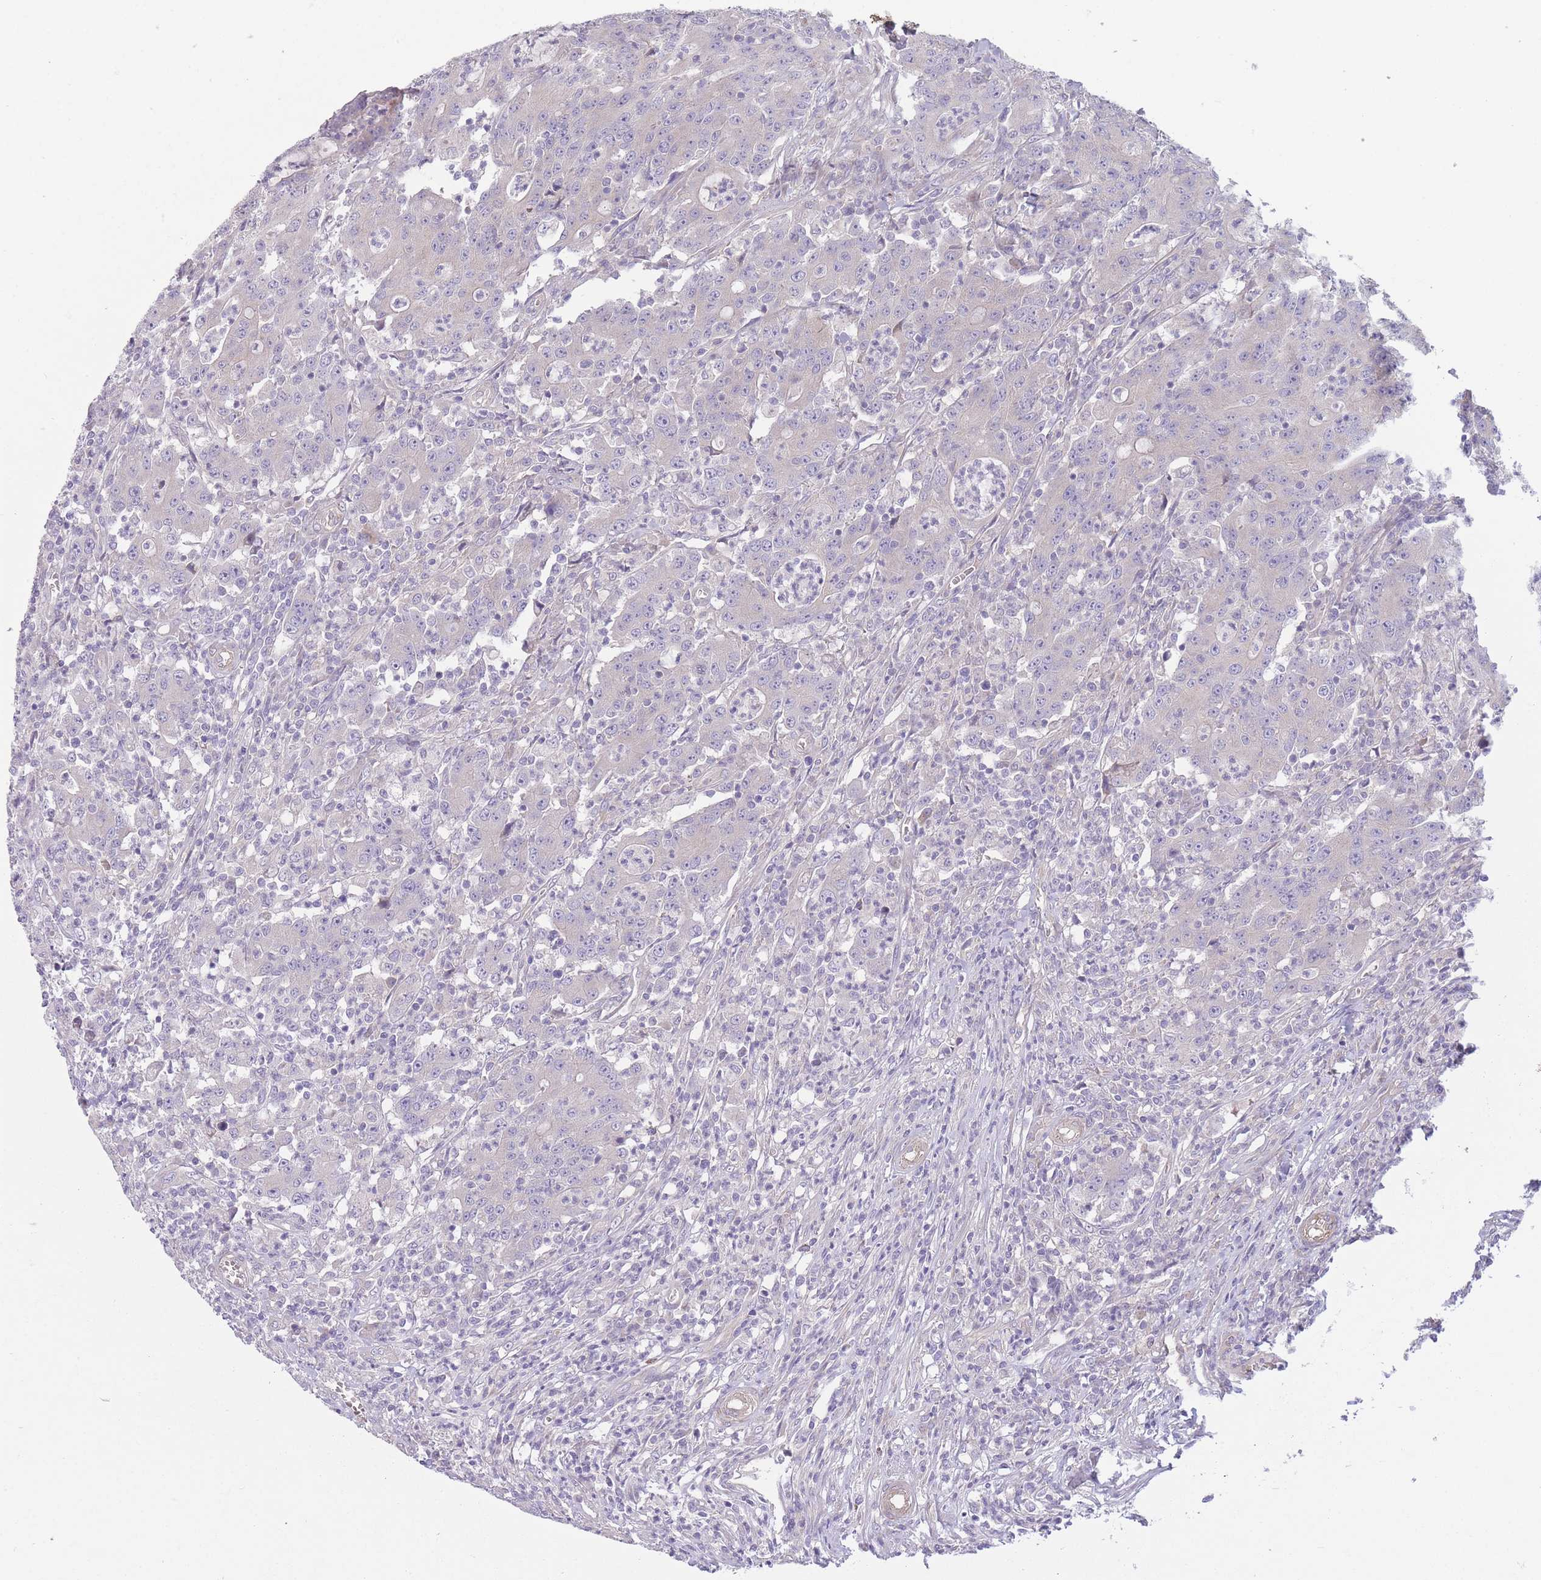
{"staining": {"intensity": "negative", "quantity": "none", "location": "none"}, "tissue": "colorectal cancer", "cell_type": "Tumor cells", "image_type": "cancer", "snomed": [{"axis": "morphology", "description": "Adenocarcinoma, NOS"}, {"axis": "topography", "description": "Colon"}], "caption": "IHC of colorectal cancer (adenocarcinoma) demonstrates no staining in tumor cells.", "gene": "PNPLA5", "patient": {"sex": "male", "age": 83}}